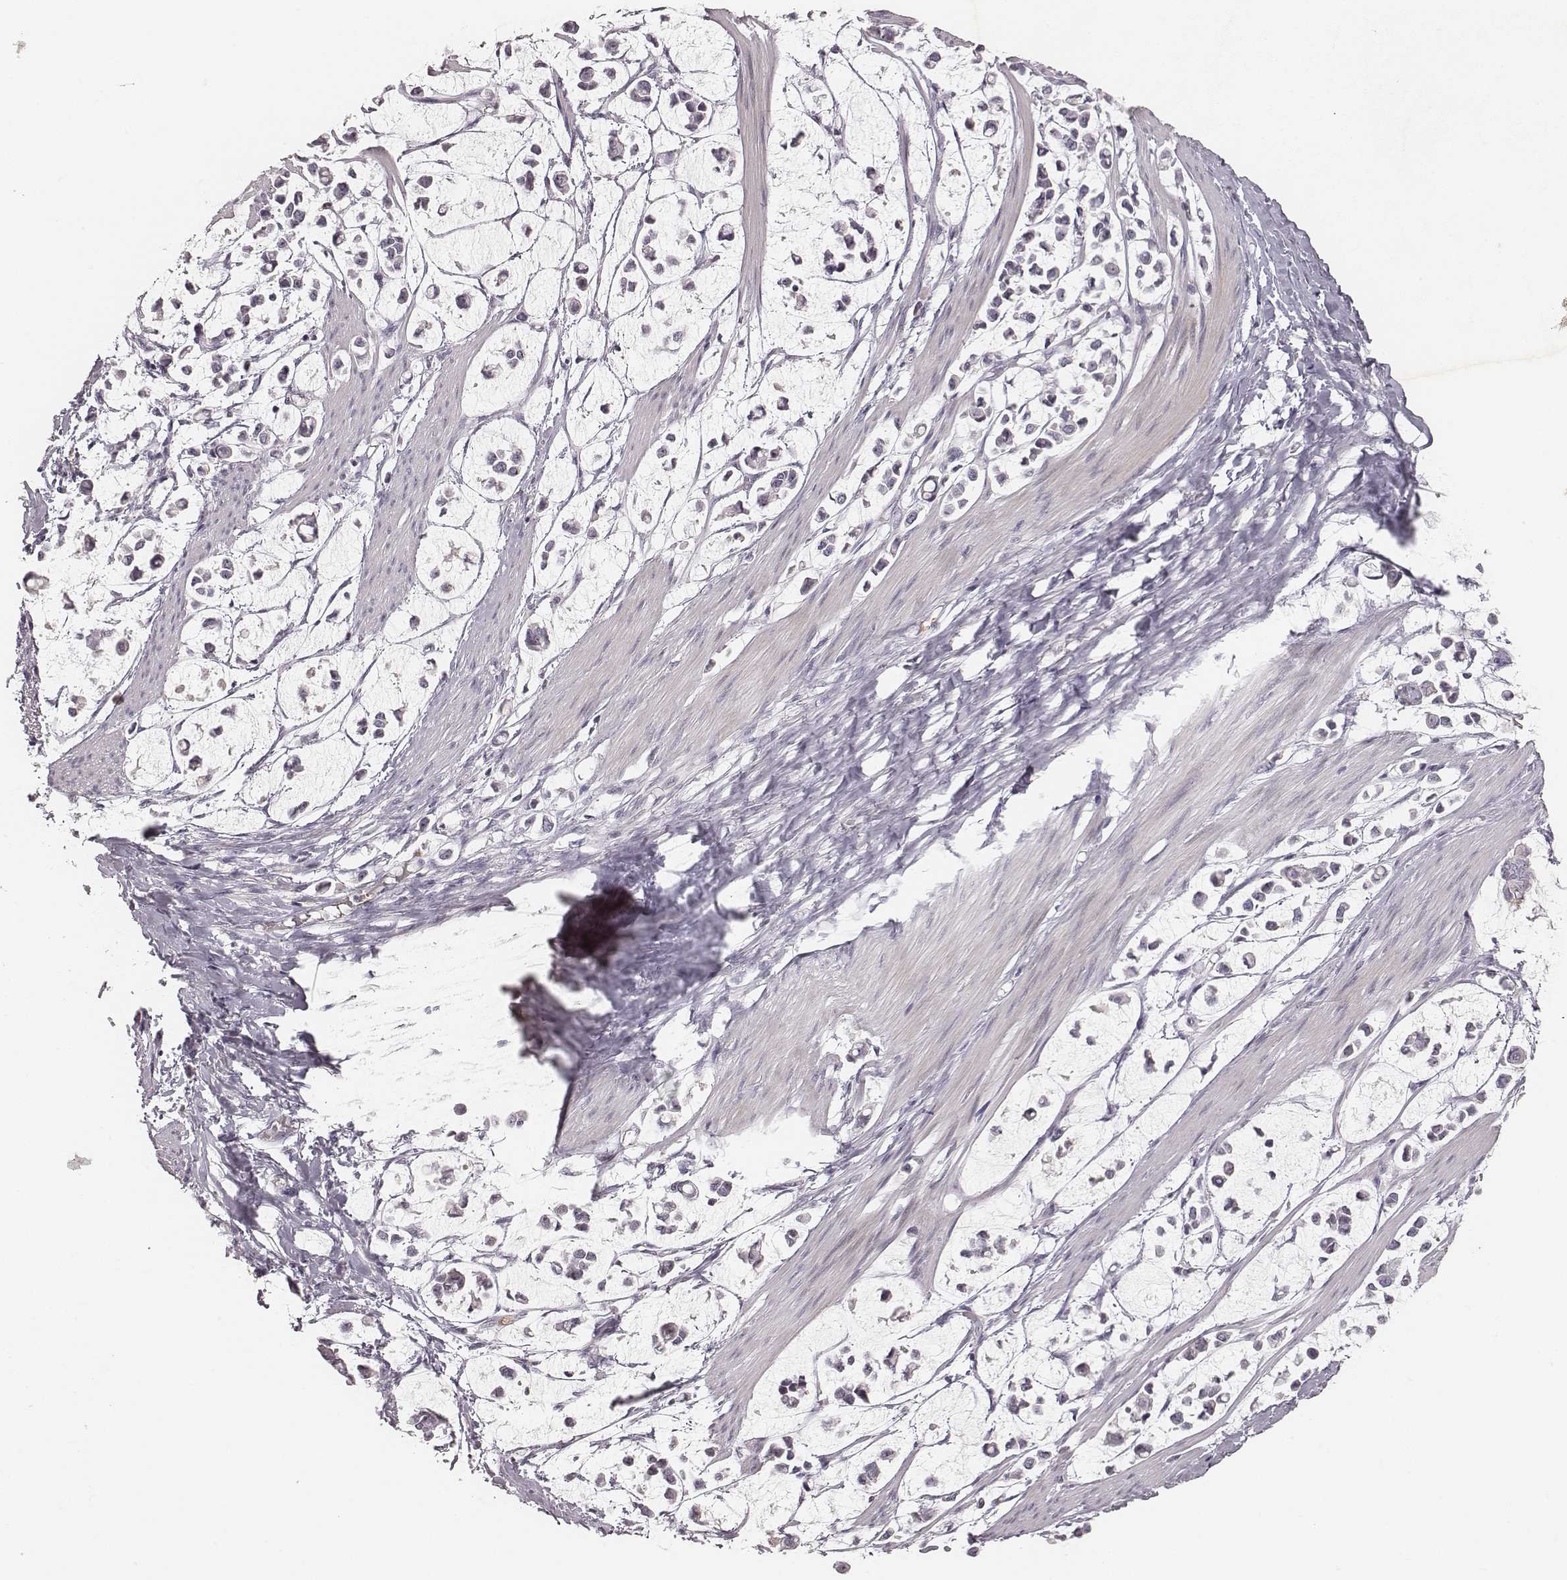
{"staining": {"intensity": "negative", "quantity": "none", "location": "none"}, "tissue": "stomach cancer", "cell_type": "Tumor cells", "image_type": "cancer", "snomed": [{"axis": "morphology", "description": "Adenocarcinoma, NOS"}, {"axis": "topography", "description": "Stomach"}], "caption": "IHC of adenocarcinoma (stomach) displays no positivity in tumor cells.", "gene": "MADCAM1", "patient": {"sex": "male", "age": 82}}